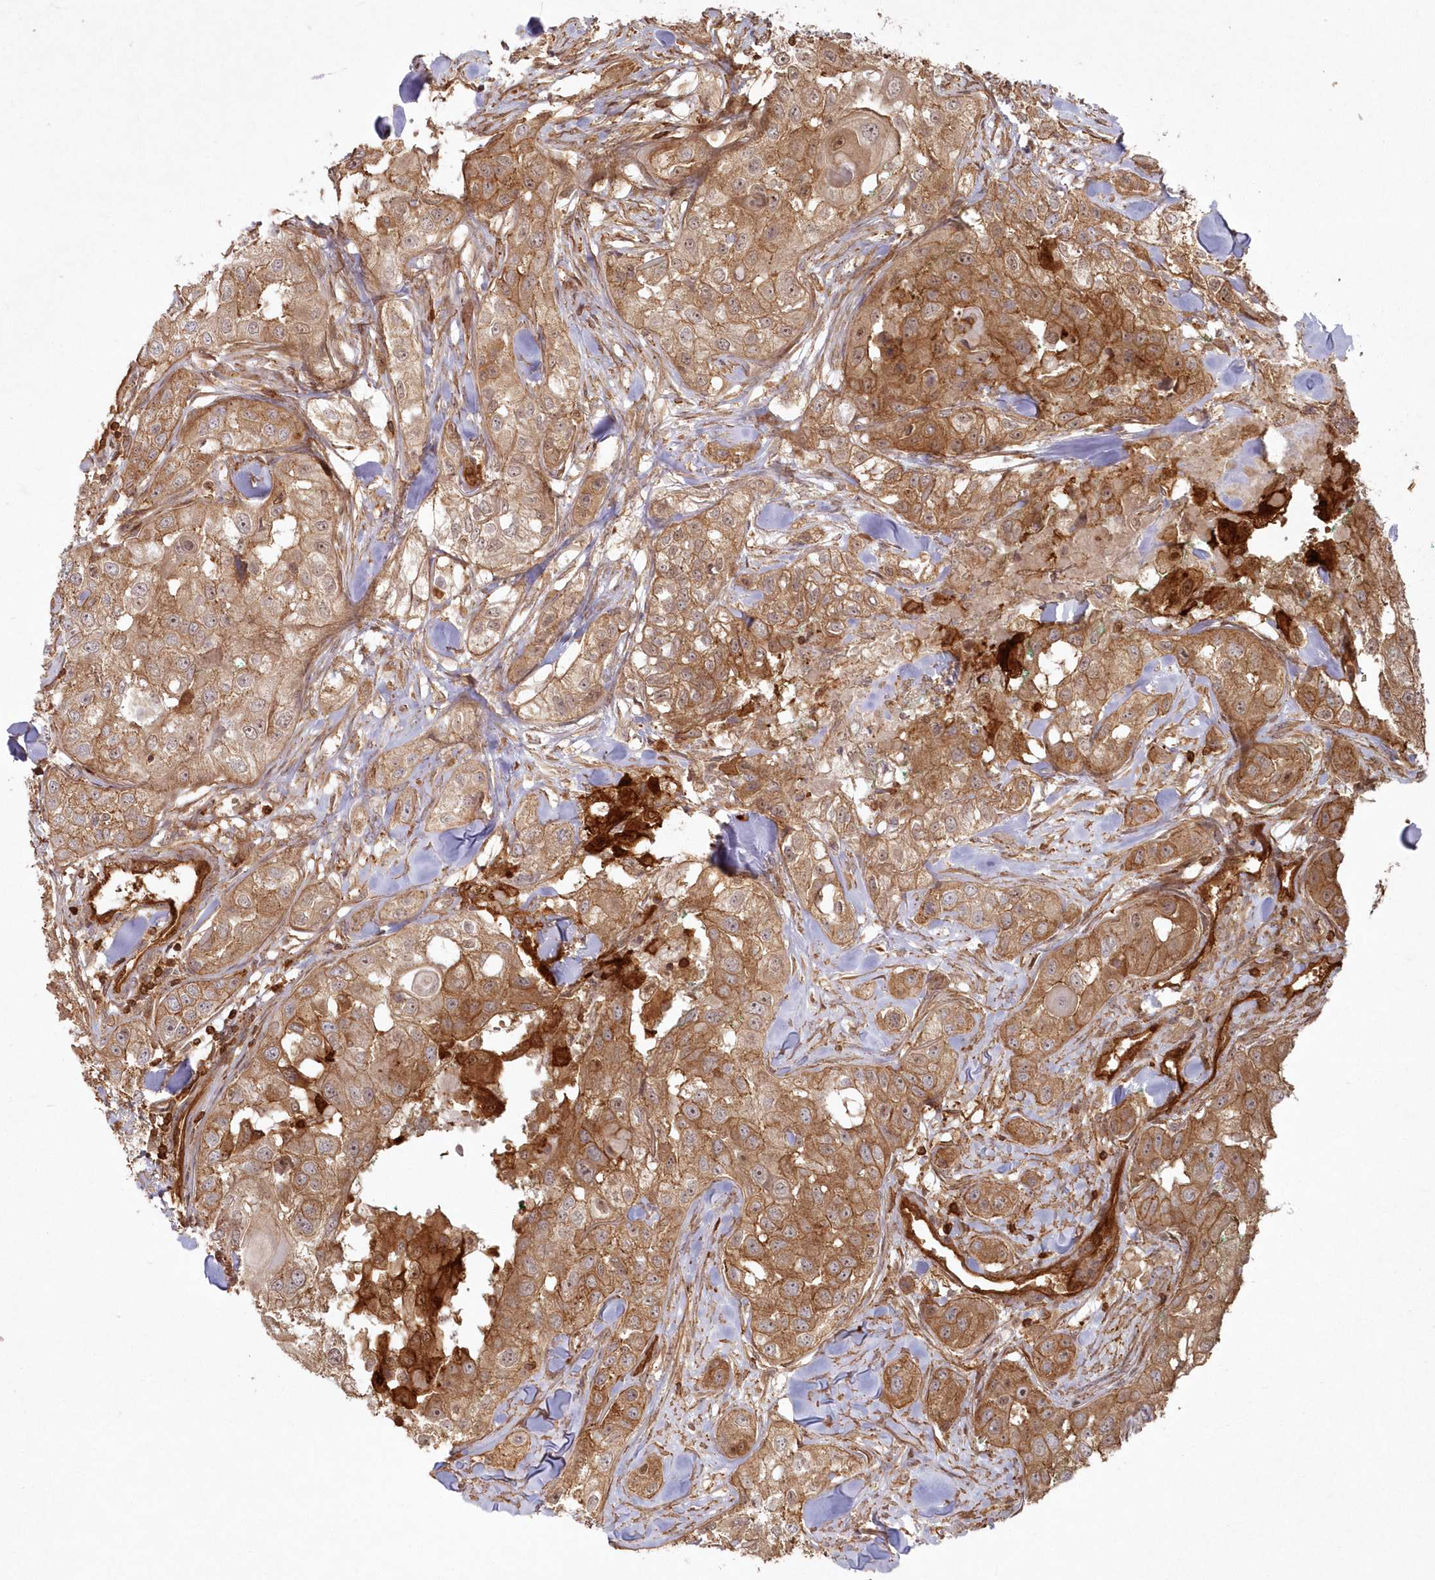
{"staining": {"intensity": "moderate", "quantity": ">75%", "location": "cytoplasmic/membranous"}, "tissue": "head and neck cancer", "cell_type": "Tumor cells", "image_type": "cancer", "snomed": [{"axis": "morphology", "description": "Normal tissue, NOS"}, {"axis": "morphology", "description": "Squamous cell carcinoma, NOS"}, {"axis": "topography", "description": "Skeletal muscle"}, {"axis": "topography", "description": "Head-Neck"}], "caption": "Tumor cells display medium levels of moderate cytoplasmic/membranous staining in about >75% of cells in human head and neck cancer.", "gene": "RGCC", "patient": {"sex": "male", "age": 51}}